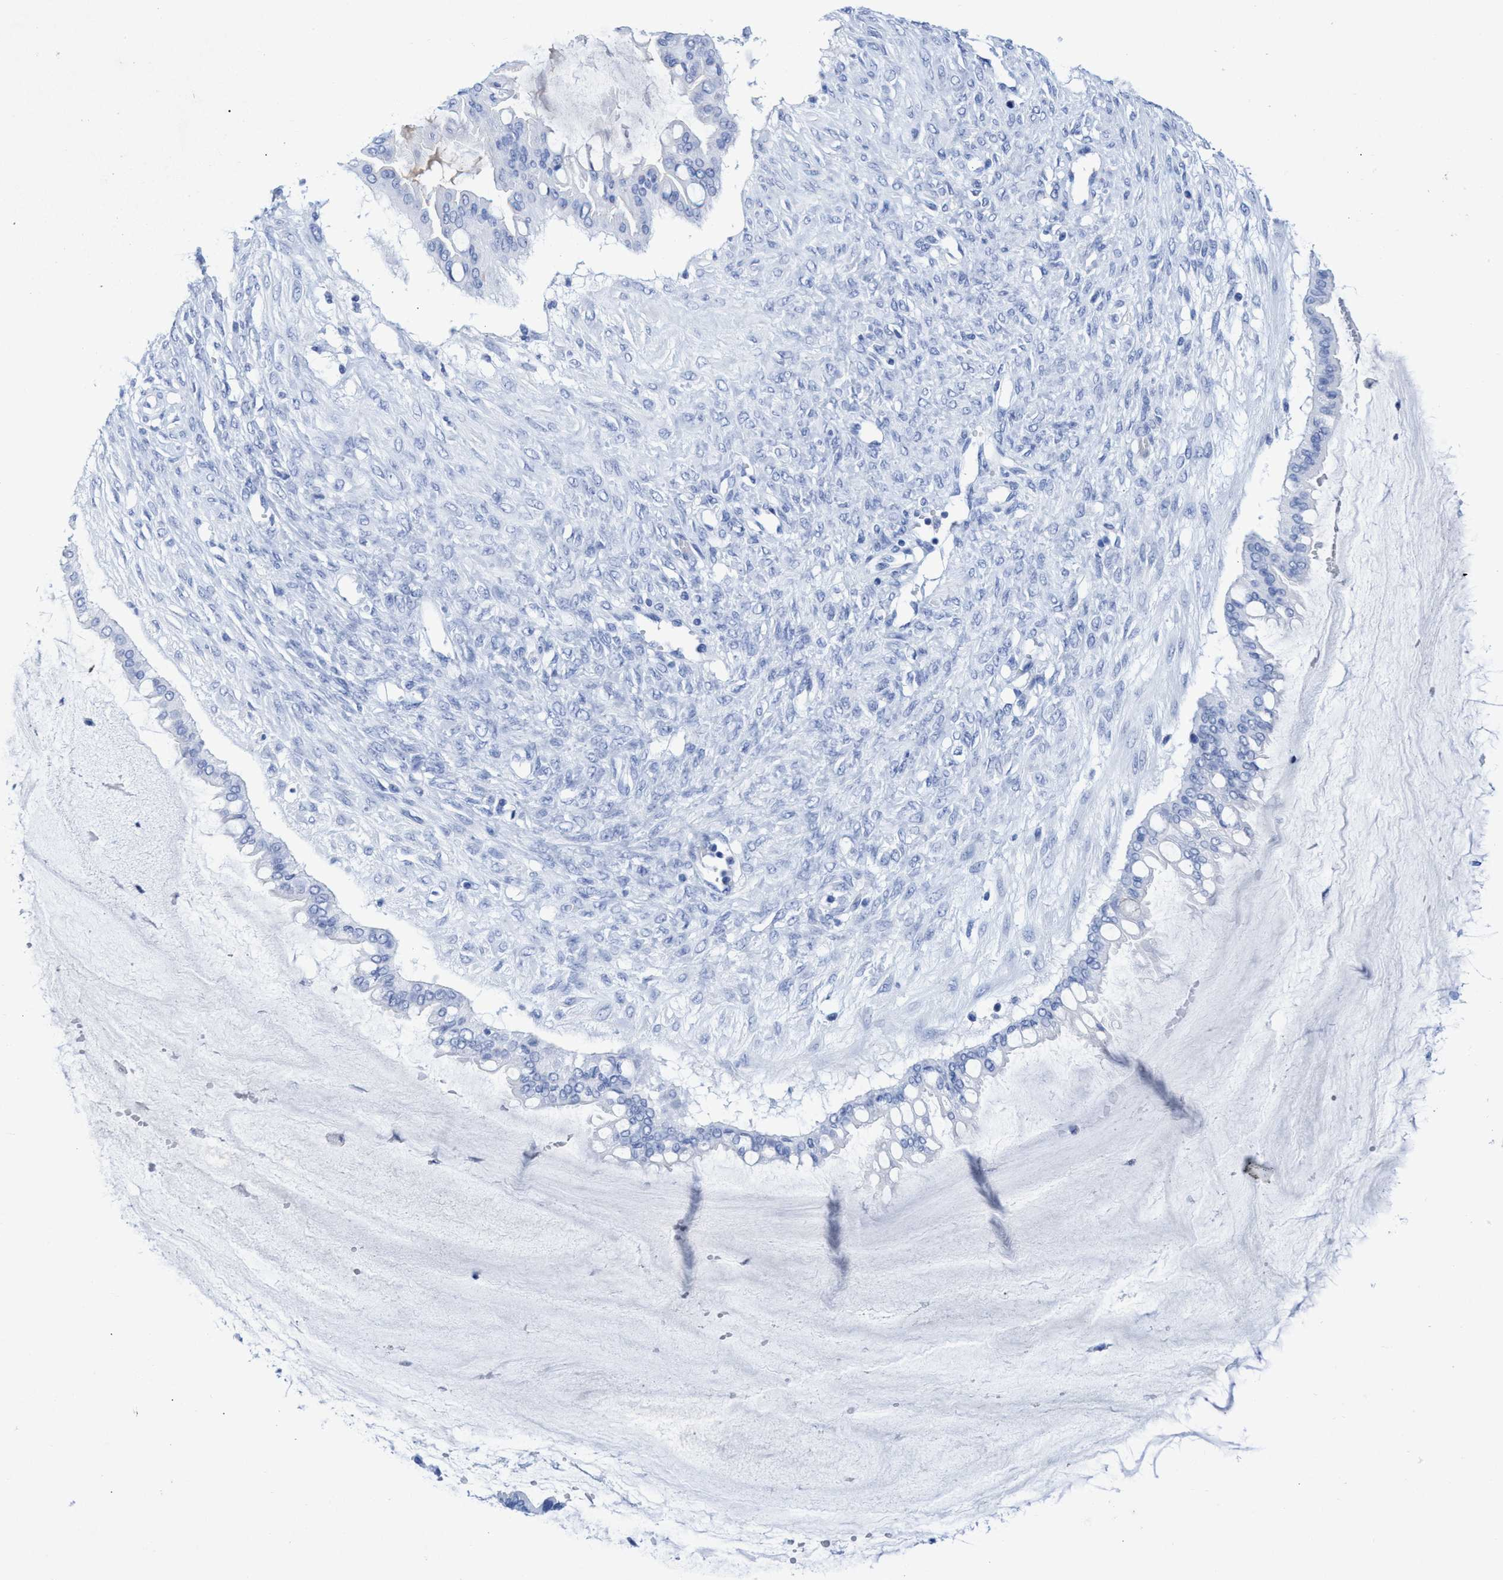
{"staining": {"intensity": "negative", "quantity": "none", "location": "none"}, "tissue": "ovarian cancer", "cell_type": "Tumor cells", "image_type": "cancer", "snomed": [{"axis": "morphology", "description": "Cystadenocarcinoma, mucinous, NOS"}, {"axis": "topography", "description": "Ovary"}], "caption": "IHC histopathology image of neoplastic tissue: mucinous cystadenocarcinoma (ovarian) stained with DAB (3,3'-diaminobenzidine) displays no significant protein positivity in tumor cells.", "gene": "INSL6", "patient": {"sex": "female", "age": 73}}